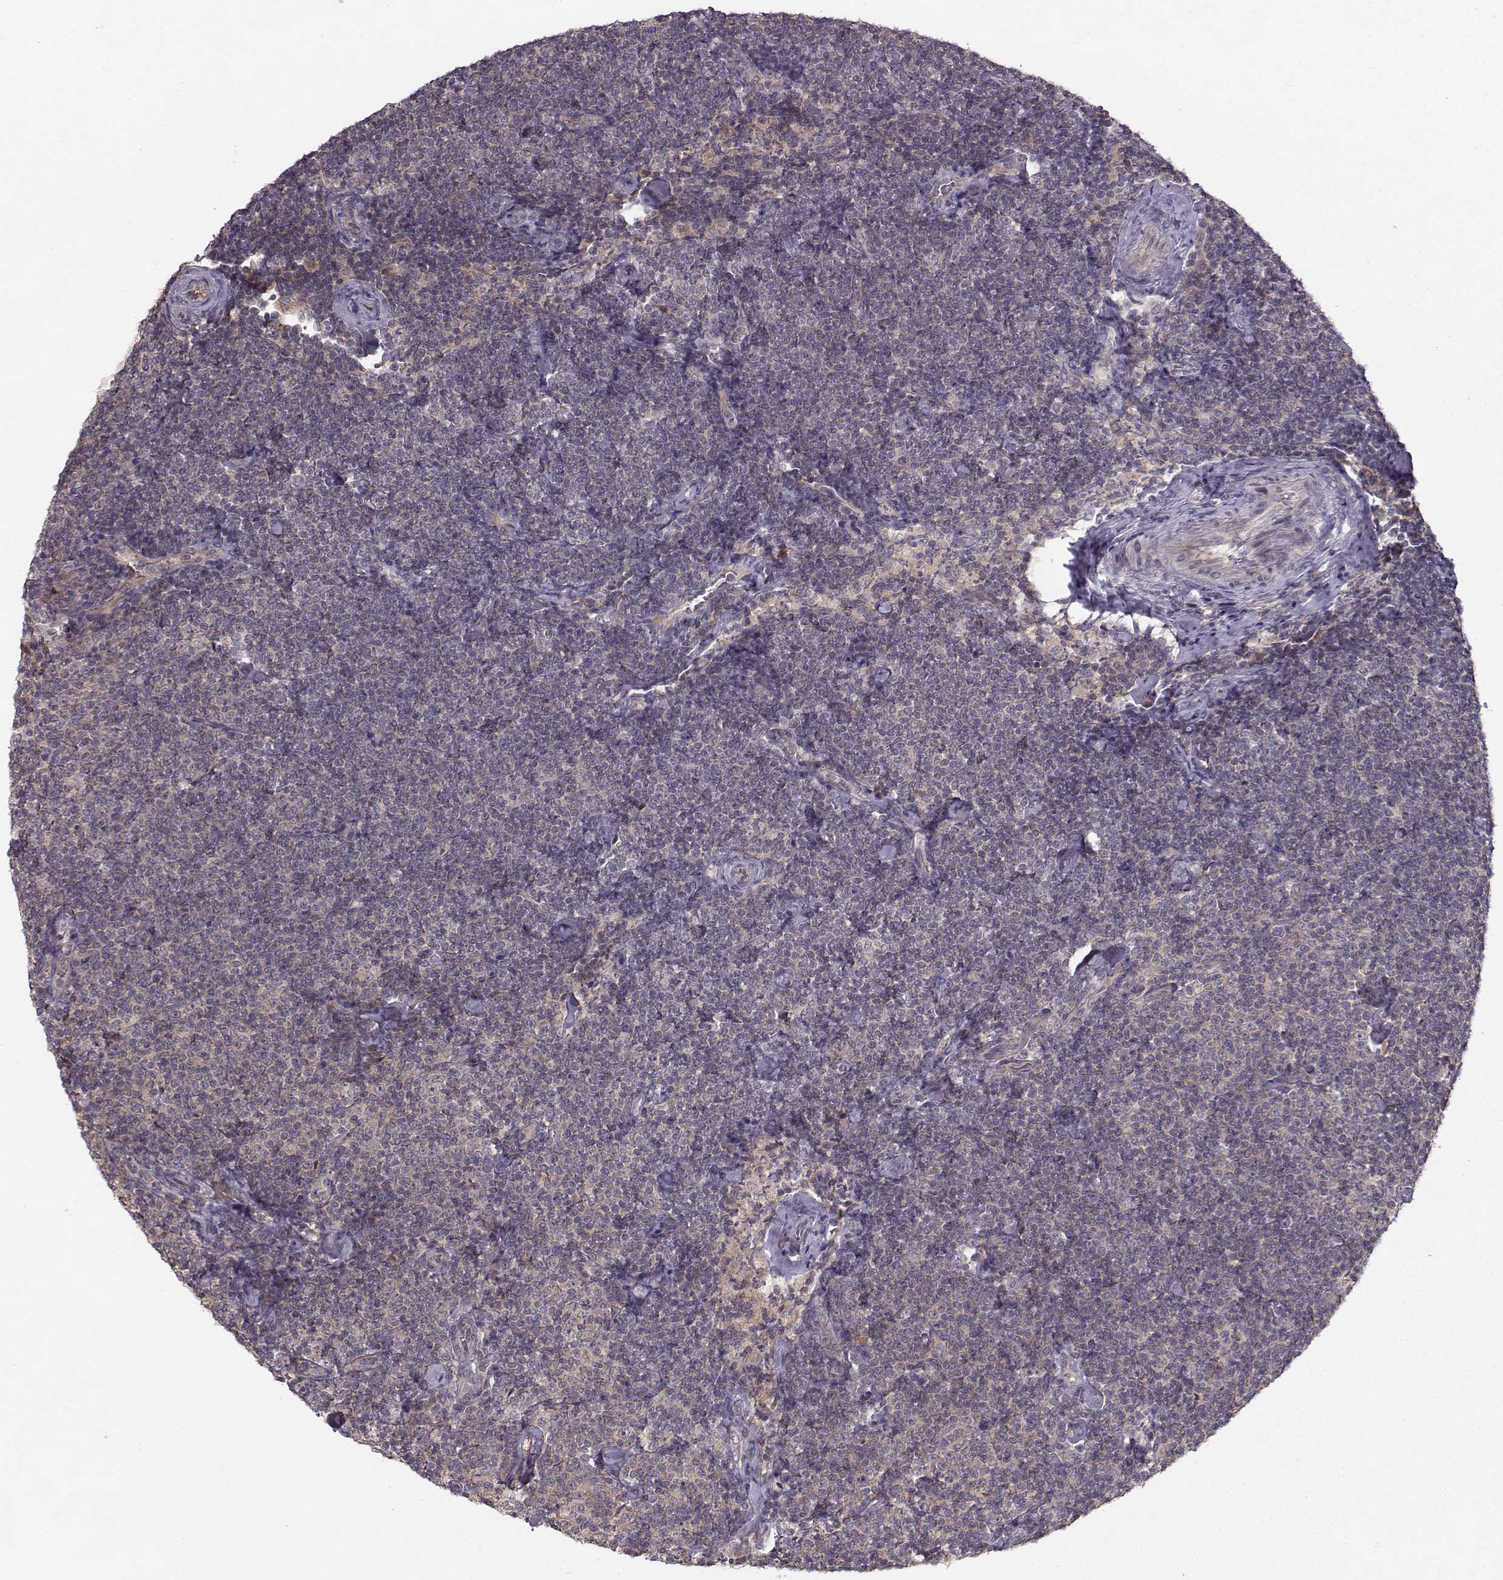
{"staining": {"intensity": "negative", "quantity": "none", "location": "none"}, "tissue": "lymphoma", "cell_type": "Tumor cells", "image_type": "cancer", "snomed": [{"axis": "morphology", "description": "Malignant lymphoma, non-Hodgkin's type, Low grade"}, {"axis": "topography", "description": "Lymph node"}], "caption": "Image shows no significant protein staining in tumor cells of malignant lymphoma, non-Hodgkin's type (low-grade).", "gene": "WNT6", "patient": {"sex": "male", "age": 81}}